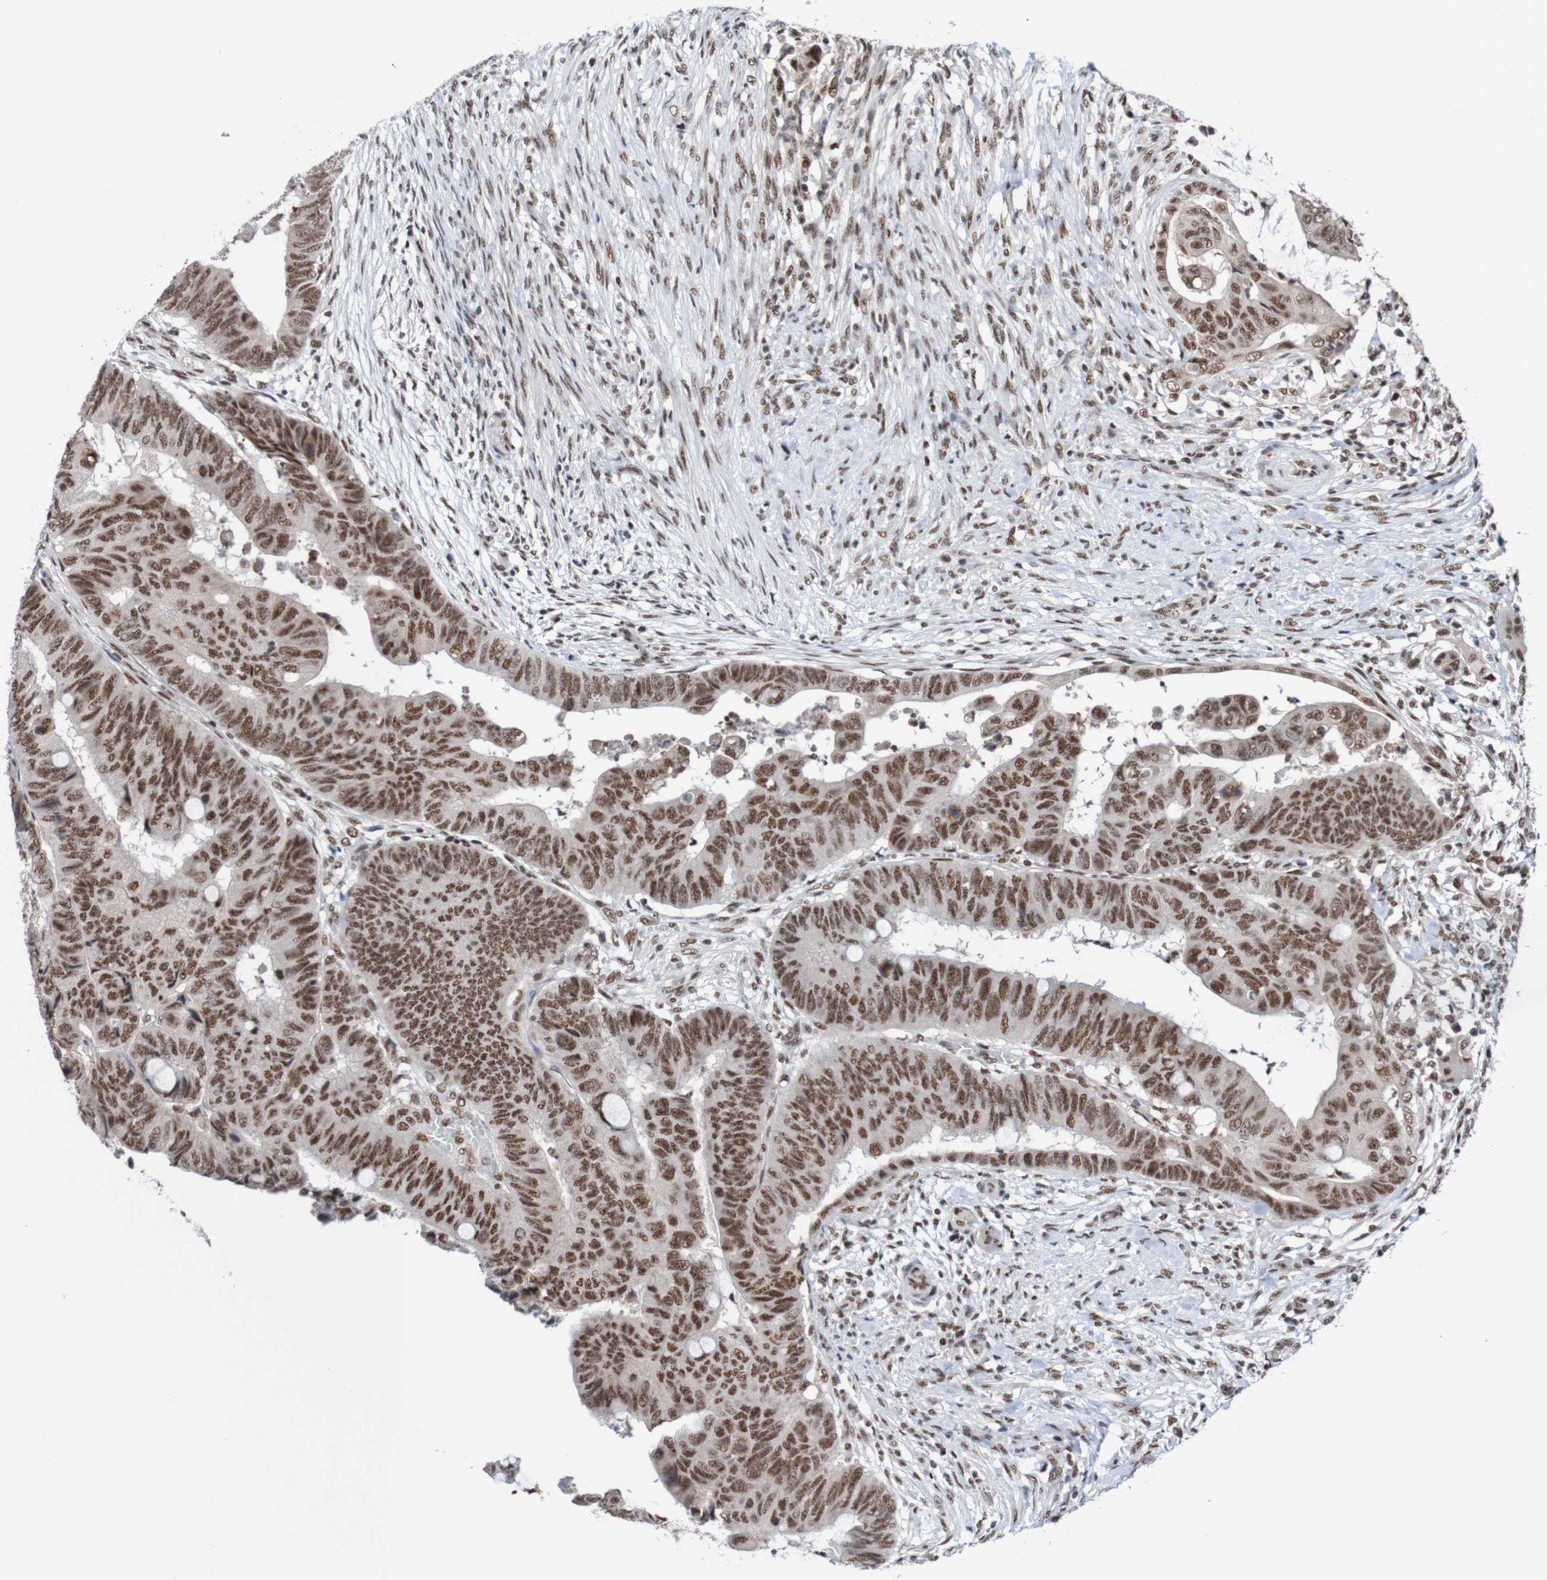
{"staining": {"intensity": "strong", "quantity": ">75%", "location": "nuclear"}, "tissue": "colorectal cancer", "cell_type": "Tumor cells", "image_type": "cancer", "snomed": [{"axis": "morphology", "description": "Normal tissue, NOS"}, {"axis": "morphology", "description": "Adenocarcinoma, NOS"}, {"axis": "topography", "description": "Rectum"}, {"axis": "topography", "description": "Peripheral nerve tissue"}], "caption": "Protein expression analysis of human colorectal cancer reveals strong nuclear expression in about >75% of tumor cells.", "gene": "CDC5L", "patient": {"sex": "male", "age": 92}}